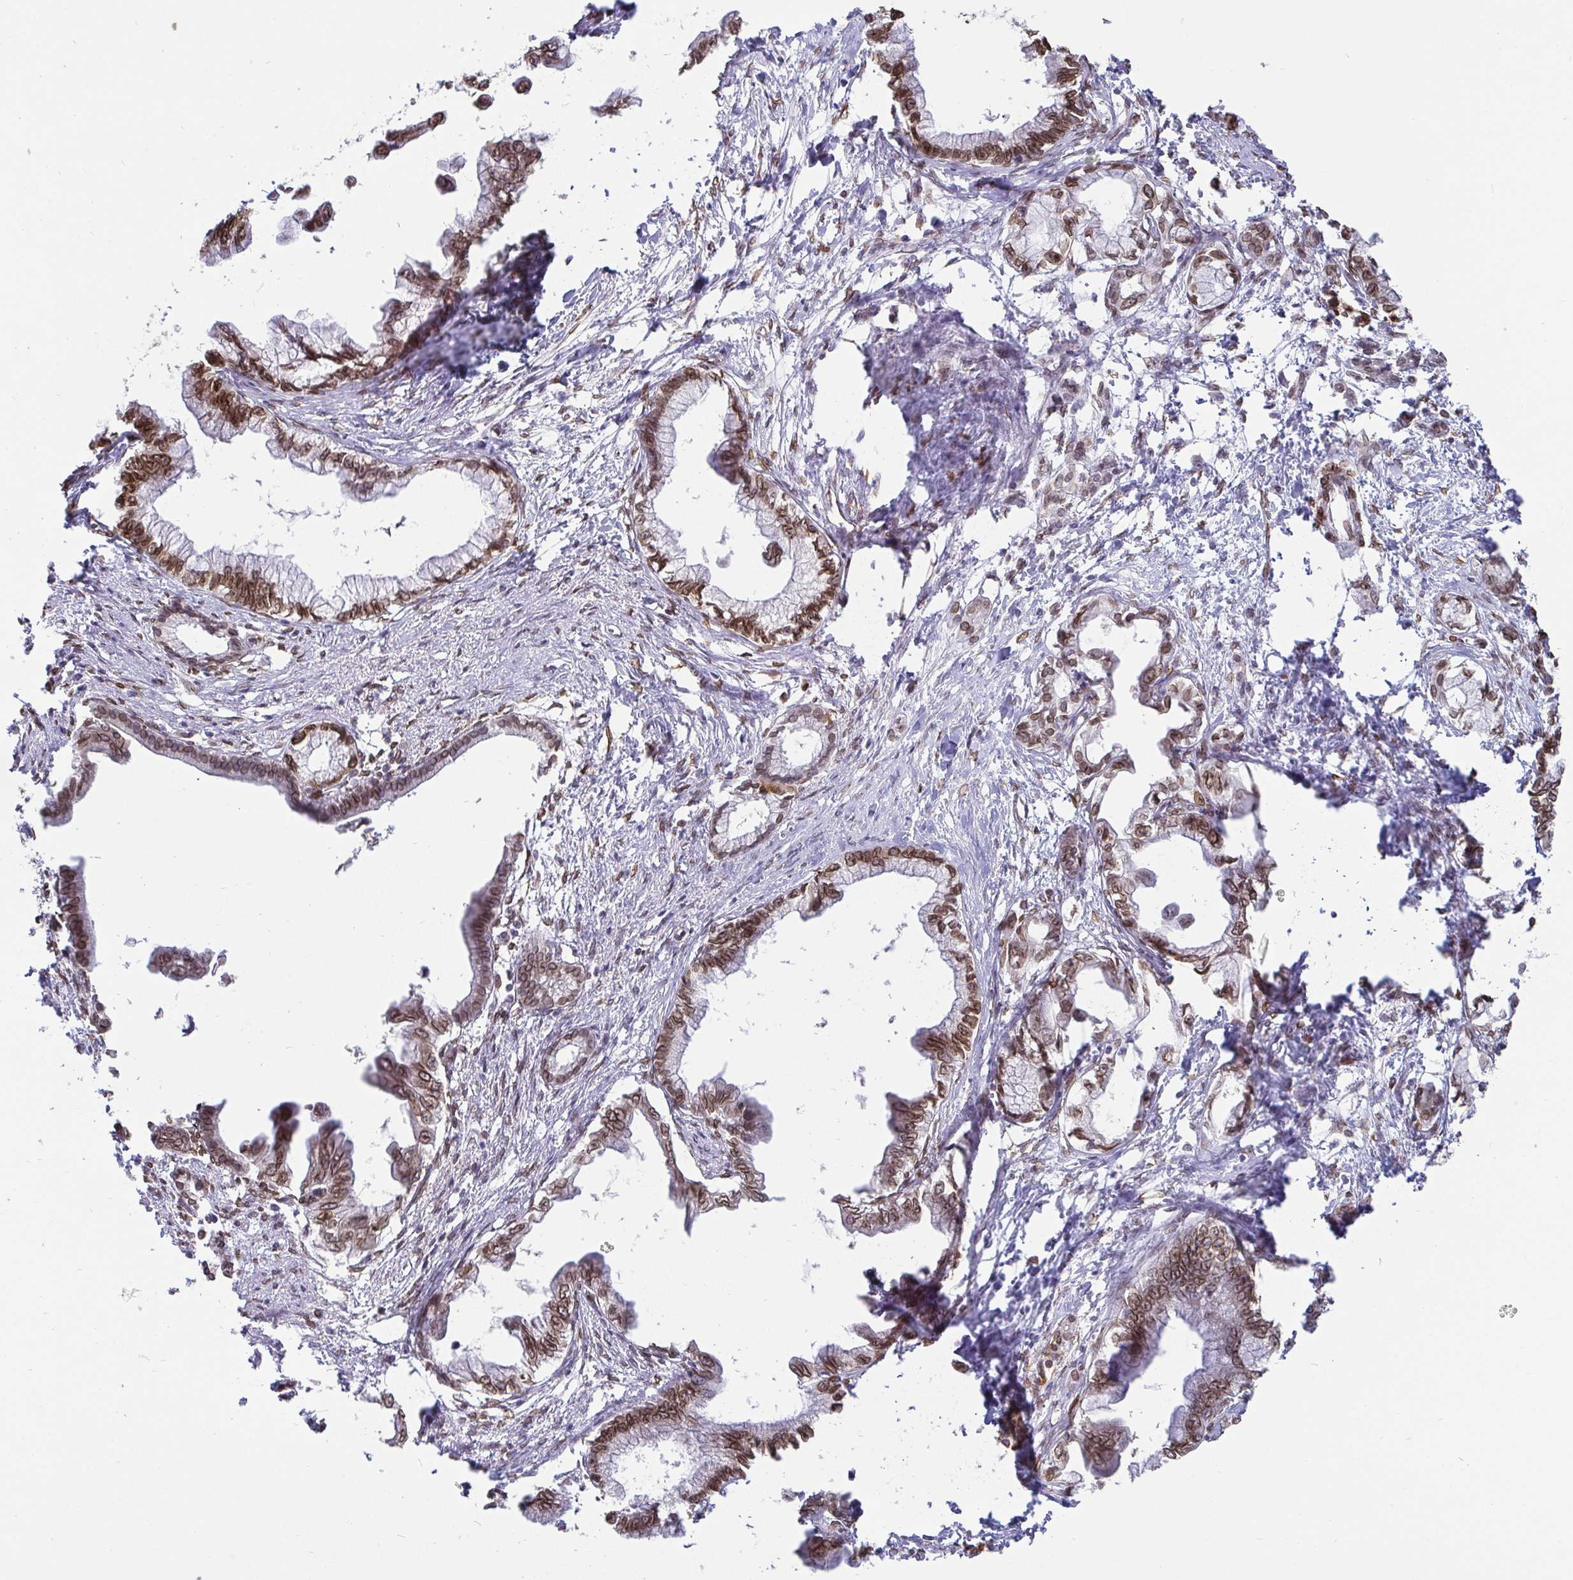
{"staining": {"intensity": "moderate", "quantity": ">75%", "location": "cytoplasmic/membranous,nuclear"}, "tissue": "pancreatic cancer", "cell_type": "Tumor cells", "image_type": "cancer", "snomed": [{"axis": "morphology", "description": "Adenocarcinoma, NOS"}, {"axis": "topography", "description": "Pancreas"}], "caption": "A photomicrograph of human pancreatic cancer (adenocarcinoma) stained for a protein exhibits moderate cytoplasmic/membranous and nuclear brown staining in tumor cells.", "gene": "EMD", "patient": {"sex": "male", "age": 61}}